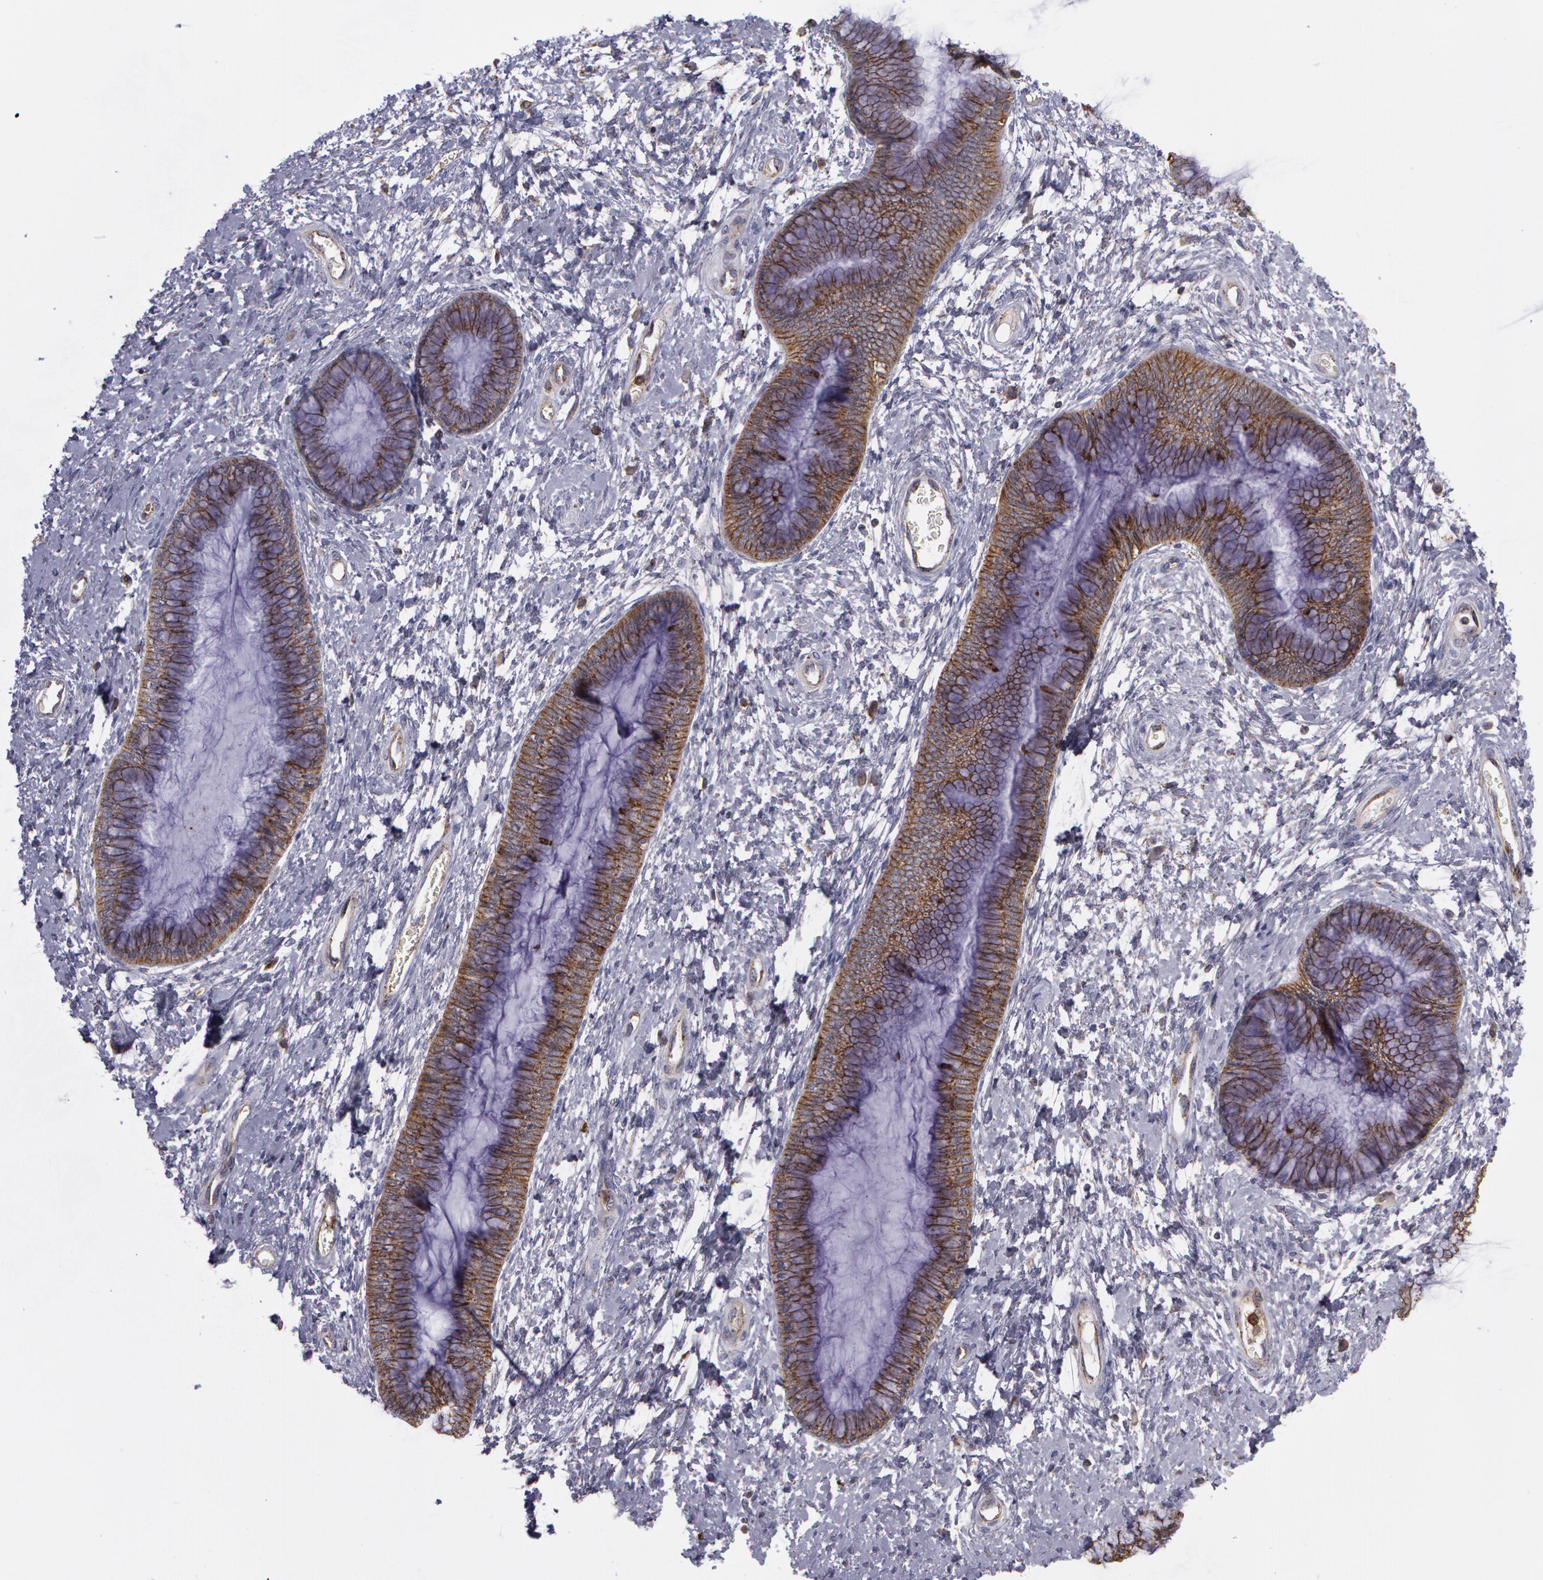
{"staining": {"intensity": "moderate", "quantity": ">75%", "location": "cytoplasmic/membranous"}, "tissue": "cervix", "cell_type": "Glandular cells", "image_type": "normal", "snomed": [{"axis": "morphology", "description": "Normal tissue, NOS"}, {"axis": "topography", "description": "Cervix"}], "caption": "Immunohistochemistry (IHC) staining of normal cervix, which shows medium levels of moderate cytoplasmic/membranous staining in about >75% of glandular cells indicating moderate cytoplasmic/membranous protein expression. The staining was performed using DAB (brown) for protein detection and nuclei were counterstained in hematoxylin (blue).", "gene": "FLOT2", "patient": {"sex": "female", "age": 27}}